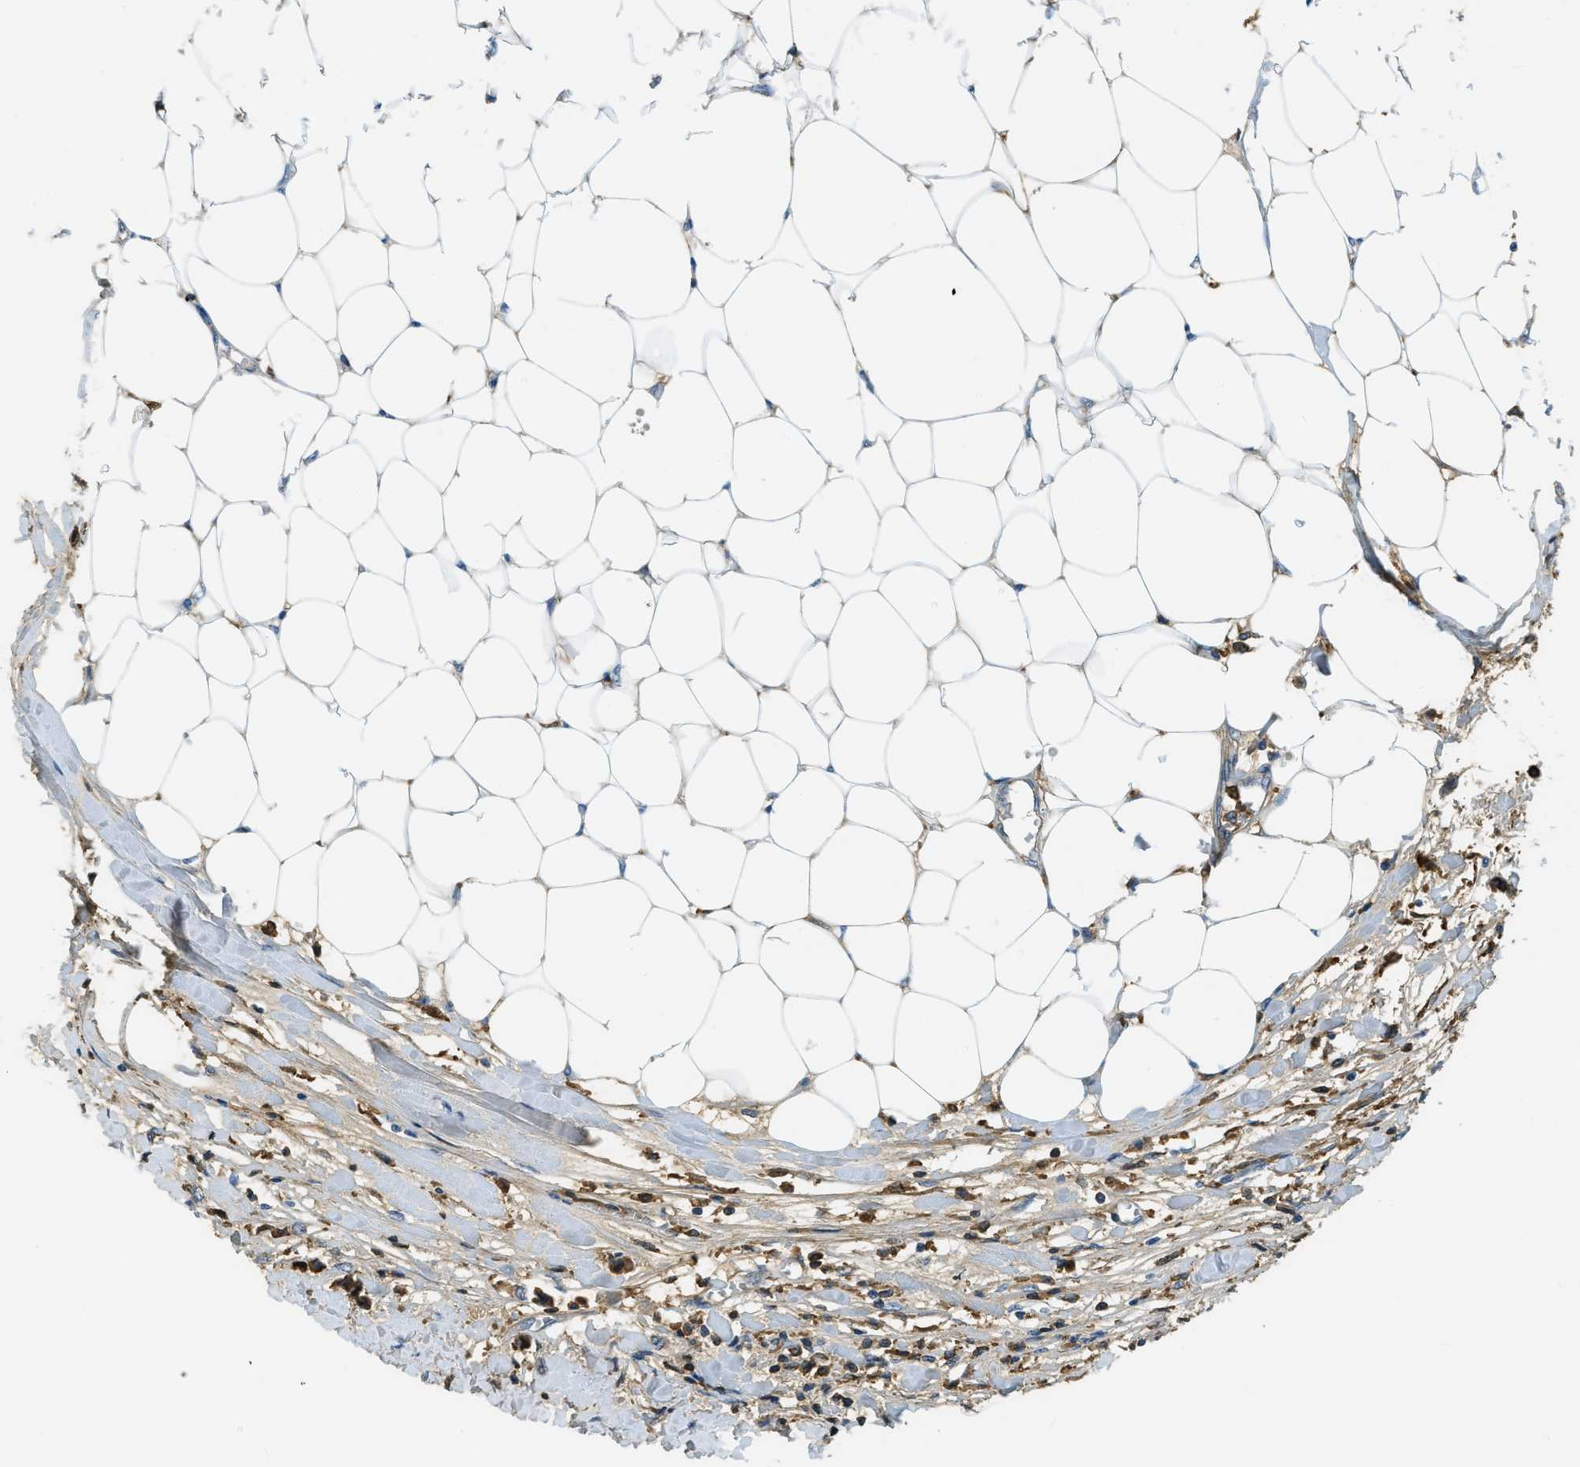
{"staining": {"intensity": "moderate", "quantity": ">75%", "location": "cytoplasmic/membranous"}, "tissue": "breast cancer", "cell_type": "Tumor cells", "image_type": "cancer", "snomed": [{"axis": "morphology", "description": "Lobular carcinoma"}, {"axis": "topography", "description": "Breast"}], "caption": "Immunohistochemistry (IHC) of human breast cancer displays medium levels of moderate cytoplasmic/membranous staining in approximately >75% of tumor cells.", "gene": "PRTN3", "patient": {"sex": "female", "age": 51}}